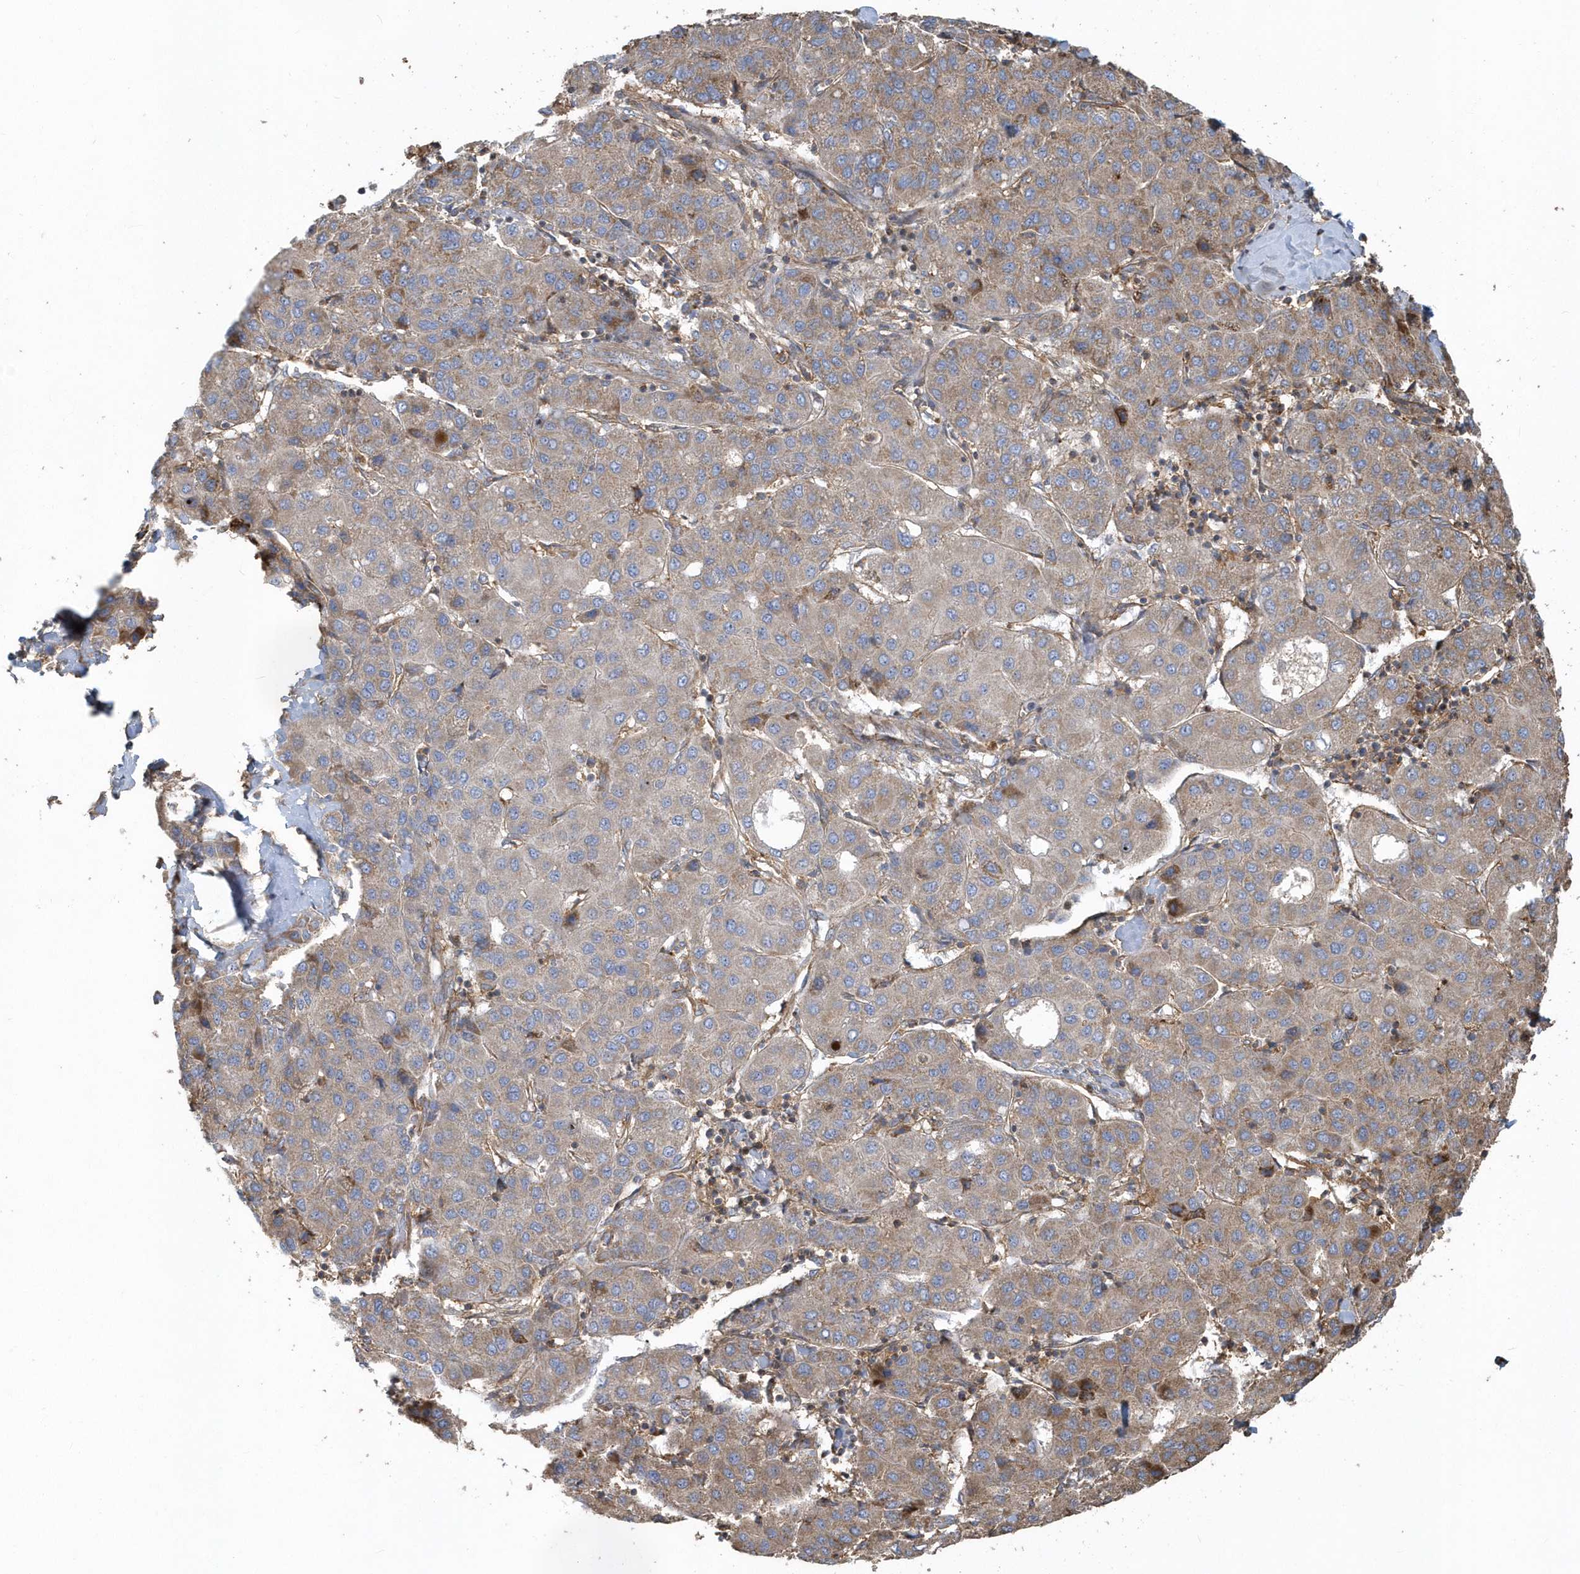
{"staining": {"intensity": "weak", "quantity": "<25%", "location": "cytoplasmic/membranous"}, "tissue": "liver cancer", "cell_type": "Tumor cells", "image_type": "cancer", "snomed": [{"axis": "morphology", "description": "Carcinoma, Hepatocellular, NOS"}, {"axis": "topography", "description": "Liver"}], "caption": "Immunohistochemistry photomicrograph of neoplastic tissue: human liver hepatocellular carcinoma stained with DAB exhibits no significant protein expression in tumor cells.", "gene": "TRAIP", "patient": {"sex": "male", "age": 65}}